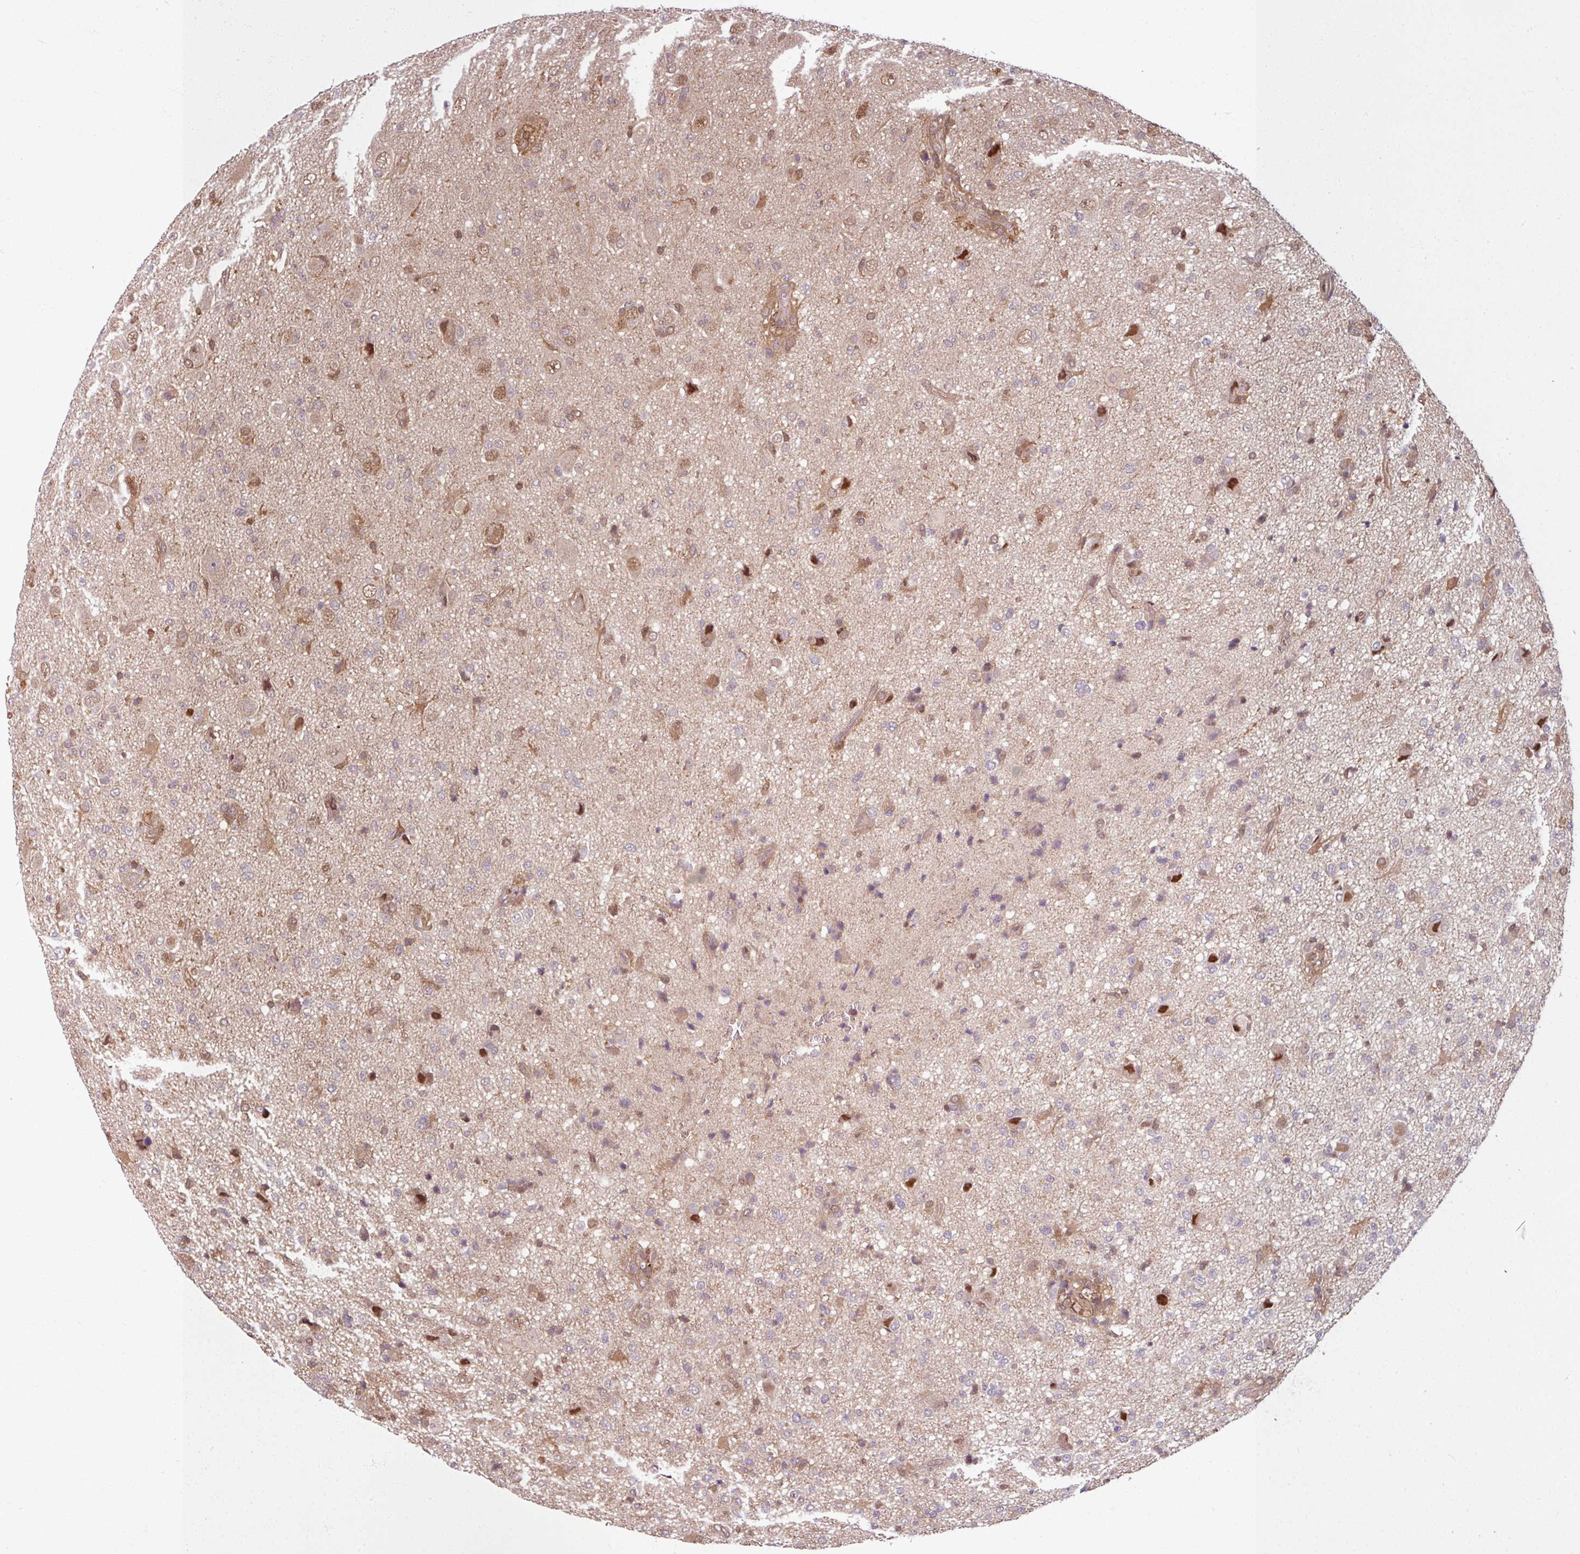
{"staining": {"intensity": "moderate", "quantity": "<25%", "location": "cytoplasmic/membranous,nuclear"}, "tissue": "glioma", "cell_type": "Tumor cells", "image_type": "cancer", "snomed": [{"axis": "morphology", "description": "Glioma, malignant, High grade"}, {"axis": "topography", "description": "Brain"}], "caption": "A brown stain labels moderate cytoplasmic/membranous and nuclear staining of a protein in glioma tumor cells.", "gene": "KCTD11", "patient": {"sex": "female", "age": 57}}